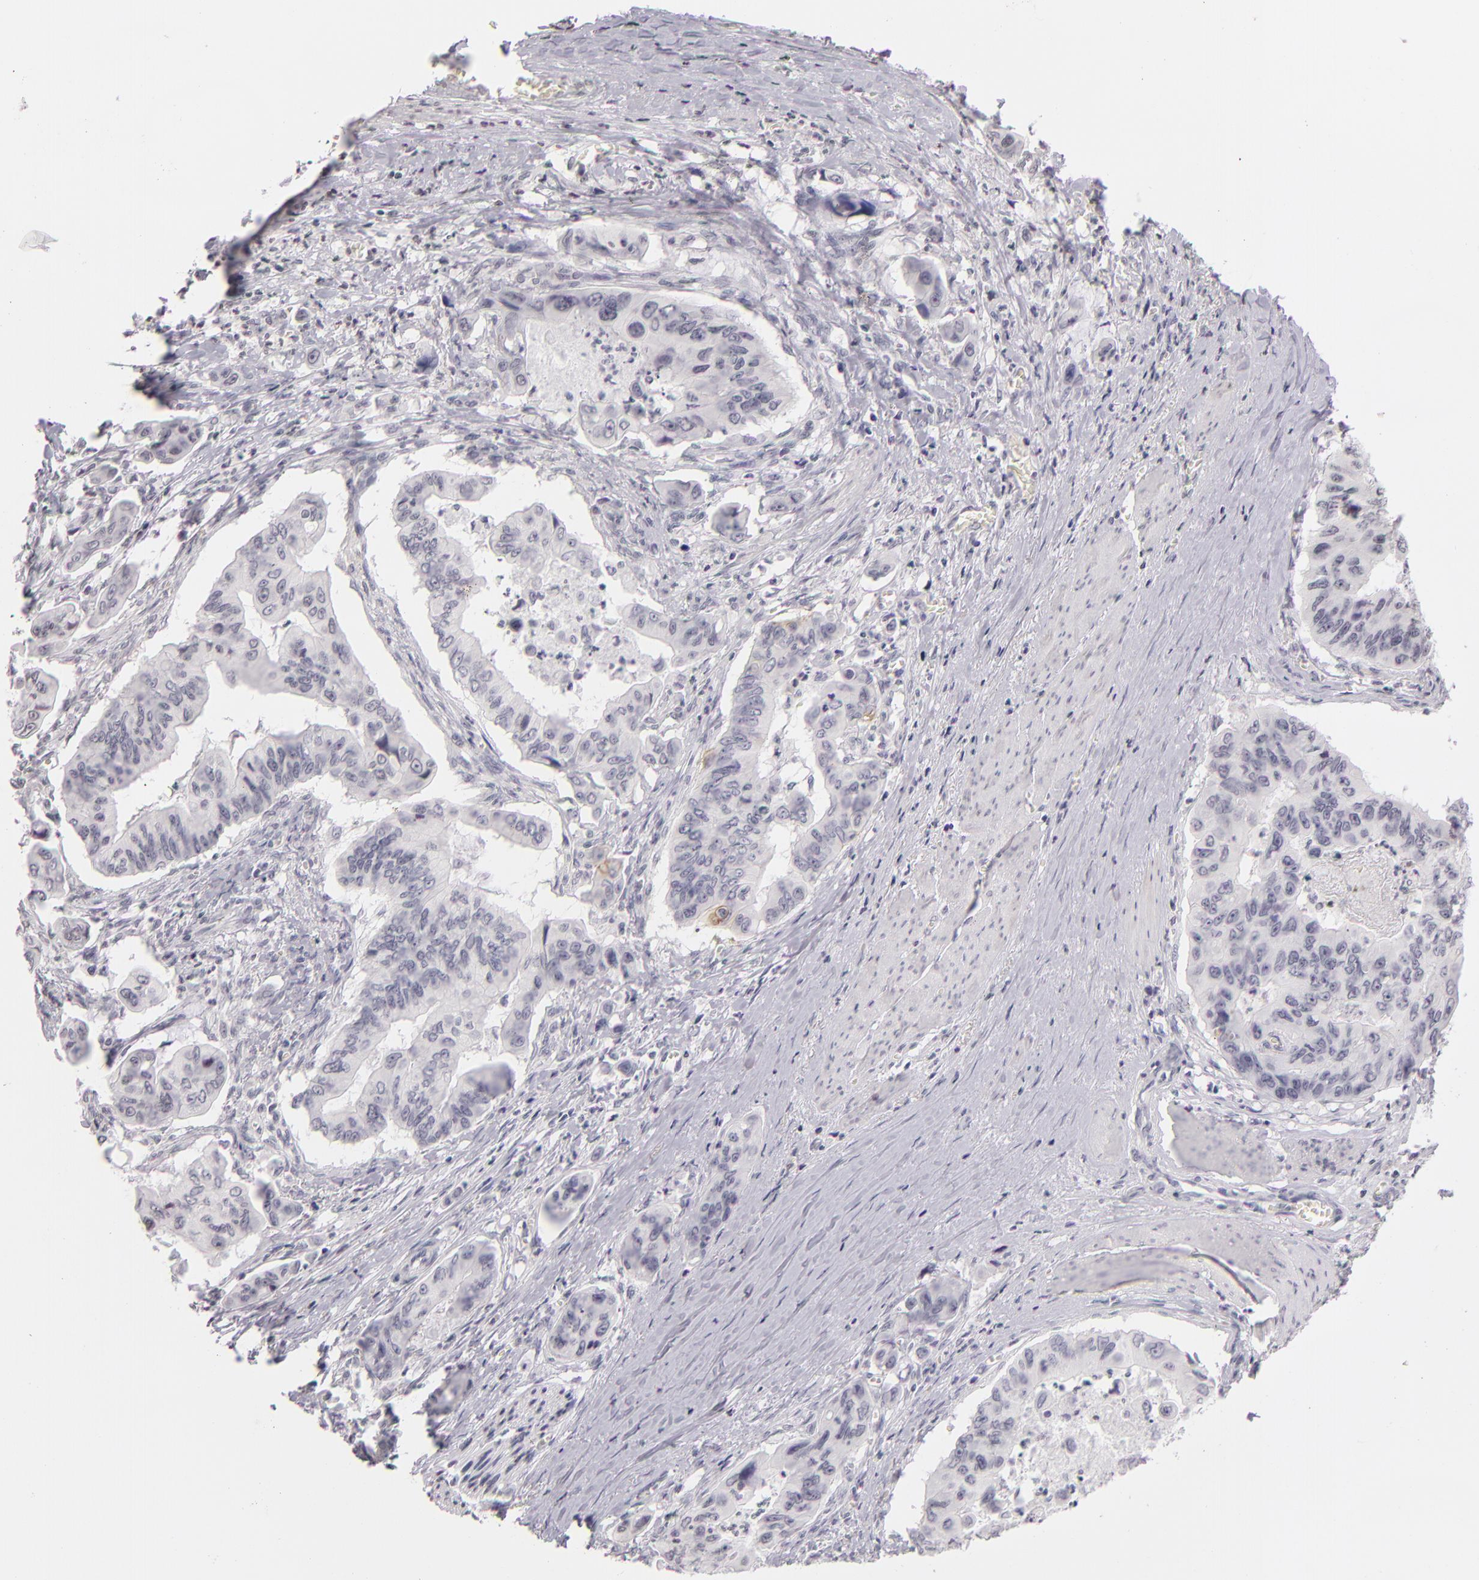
{"staining": {"intensity": "negative", "quantity": "none", "location": "none"}, "tissue": "stomach cancer", "cell_type": "Tumor cells", "image_type": "cancer", "snomed": [{"axis": "morphology", "description": "Adenocarcinoma, NOS"}, {"axis": "topography", "description": "Stomach, upper"}], "caption": "Immunohistochemistry image of human stomach cancer (adenocarcinoma) stained for a protein (brown), which shows no staining in tumor cells.", "gene": "CD40", "patient": {"sex": "male", "age": 80}}